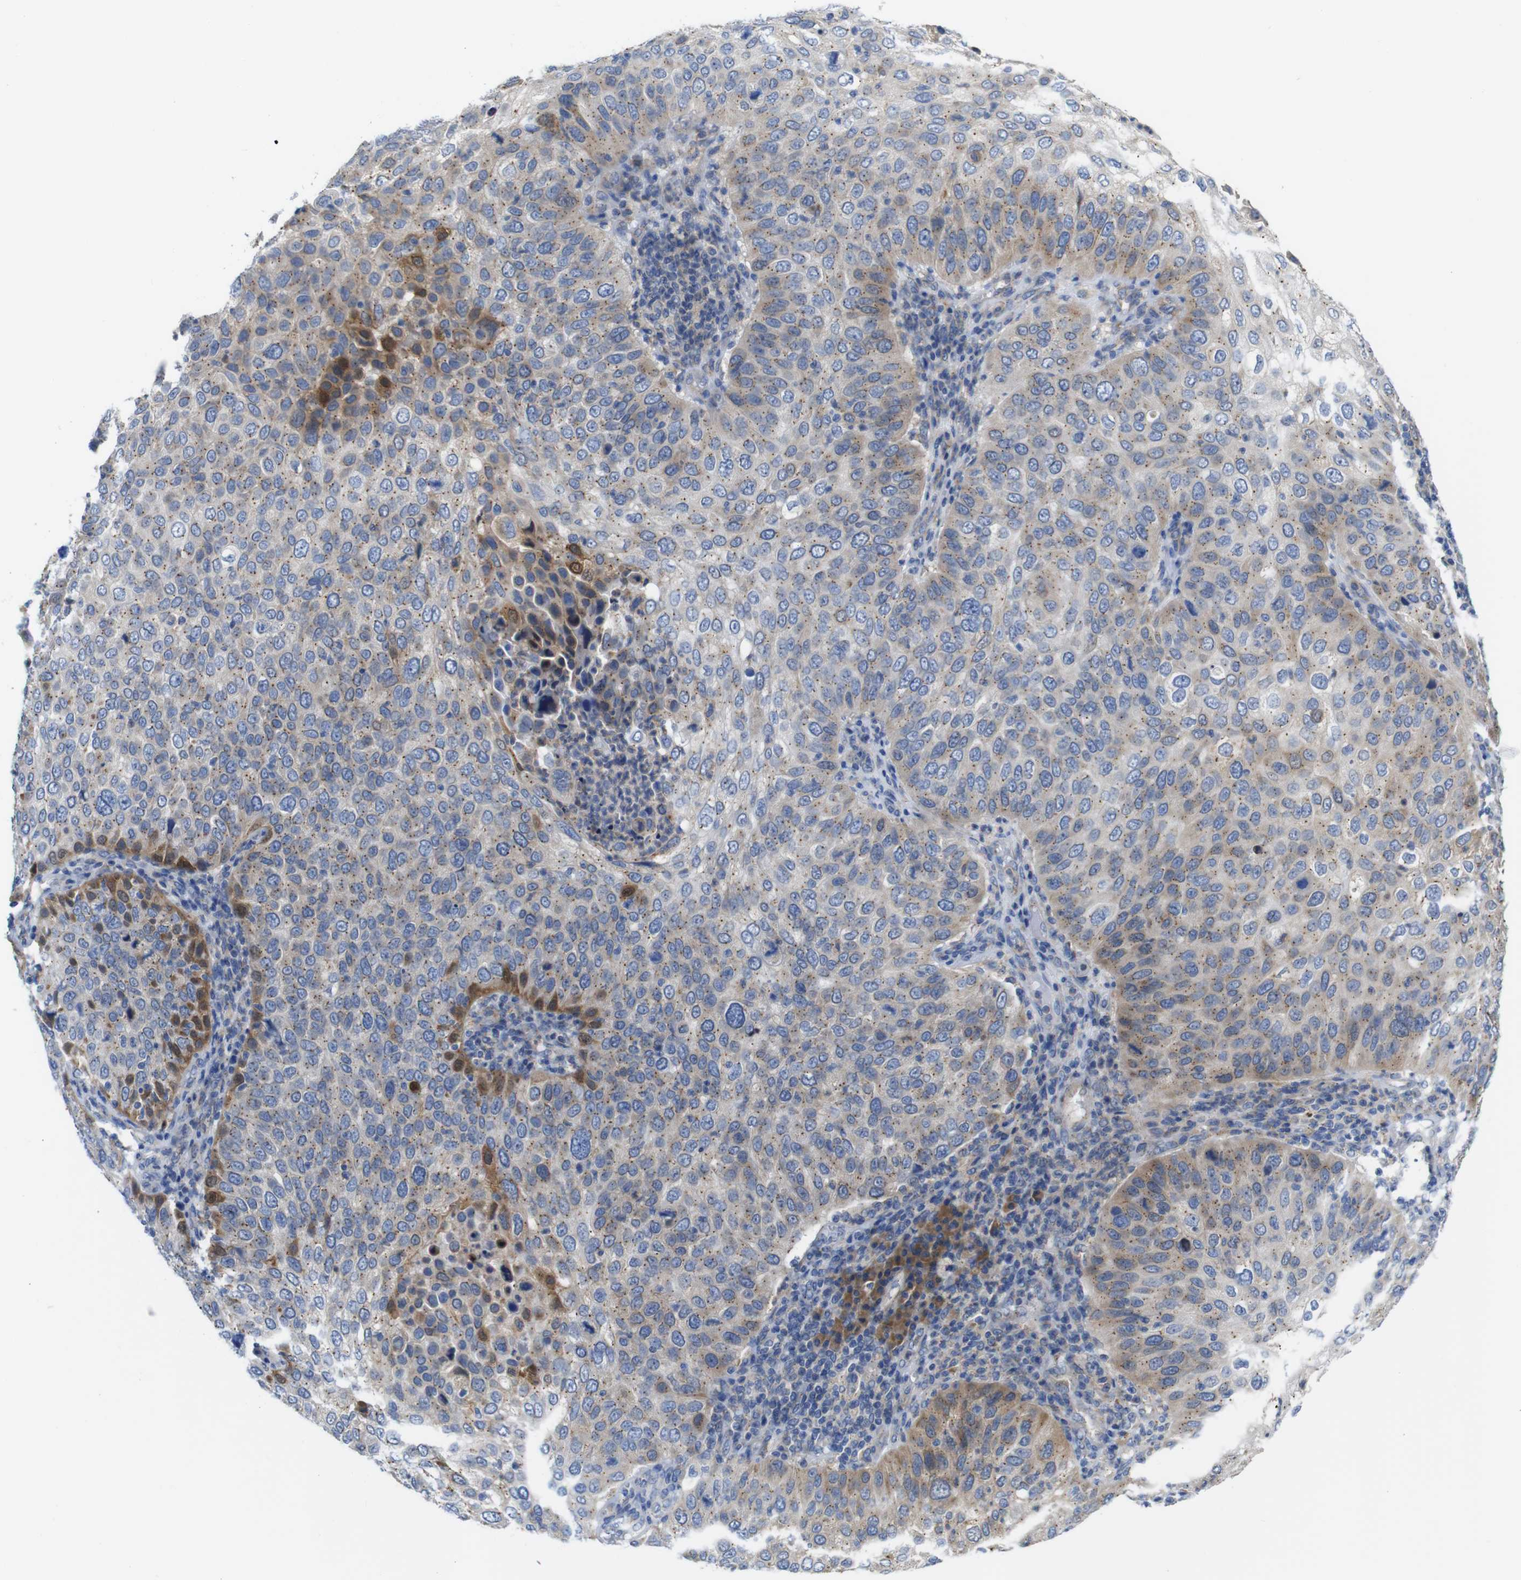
{"staining": {"intensity": "strong", "quantity": "<25%", "location": "cytoplasmic/membranous,nuclear"}, "tissue": "skin cancer", "cell_type": "Tumor cells", "image_type": "cancer", "snomed": [{"axis": "morphology", "description": "Squamous cell carcinoma, NOS"}, {"axis": "topography", "description": "Skin"}], "caption": "DAB immunohistochemical staining of skin squamous cell carcinoma shows strong cytoplasmic/membranous and nuclear protein expression in about <25% of tumor cells. (Brightfield microscopy of DAB IHC at high magnification).", "gene": "DDRGK1", "patient": {"sex": "male", "age": 87}}